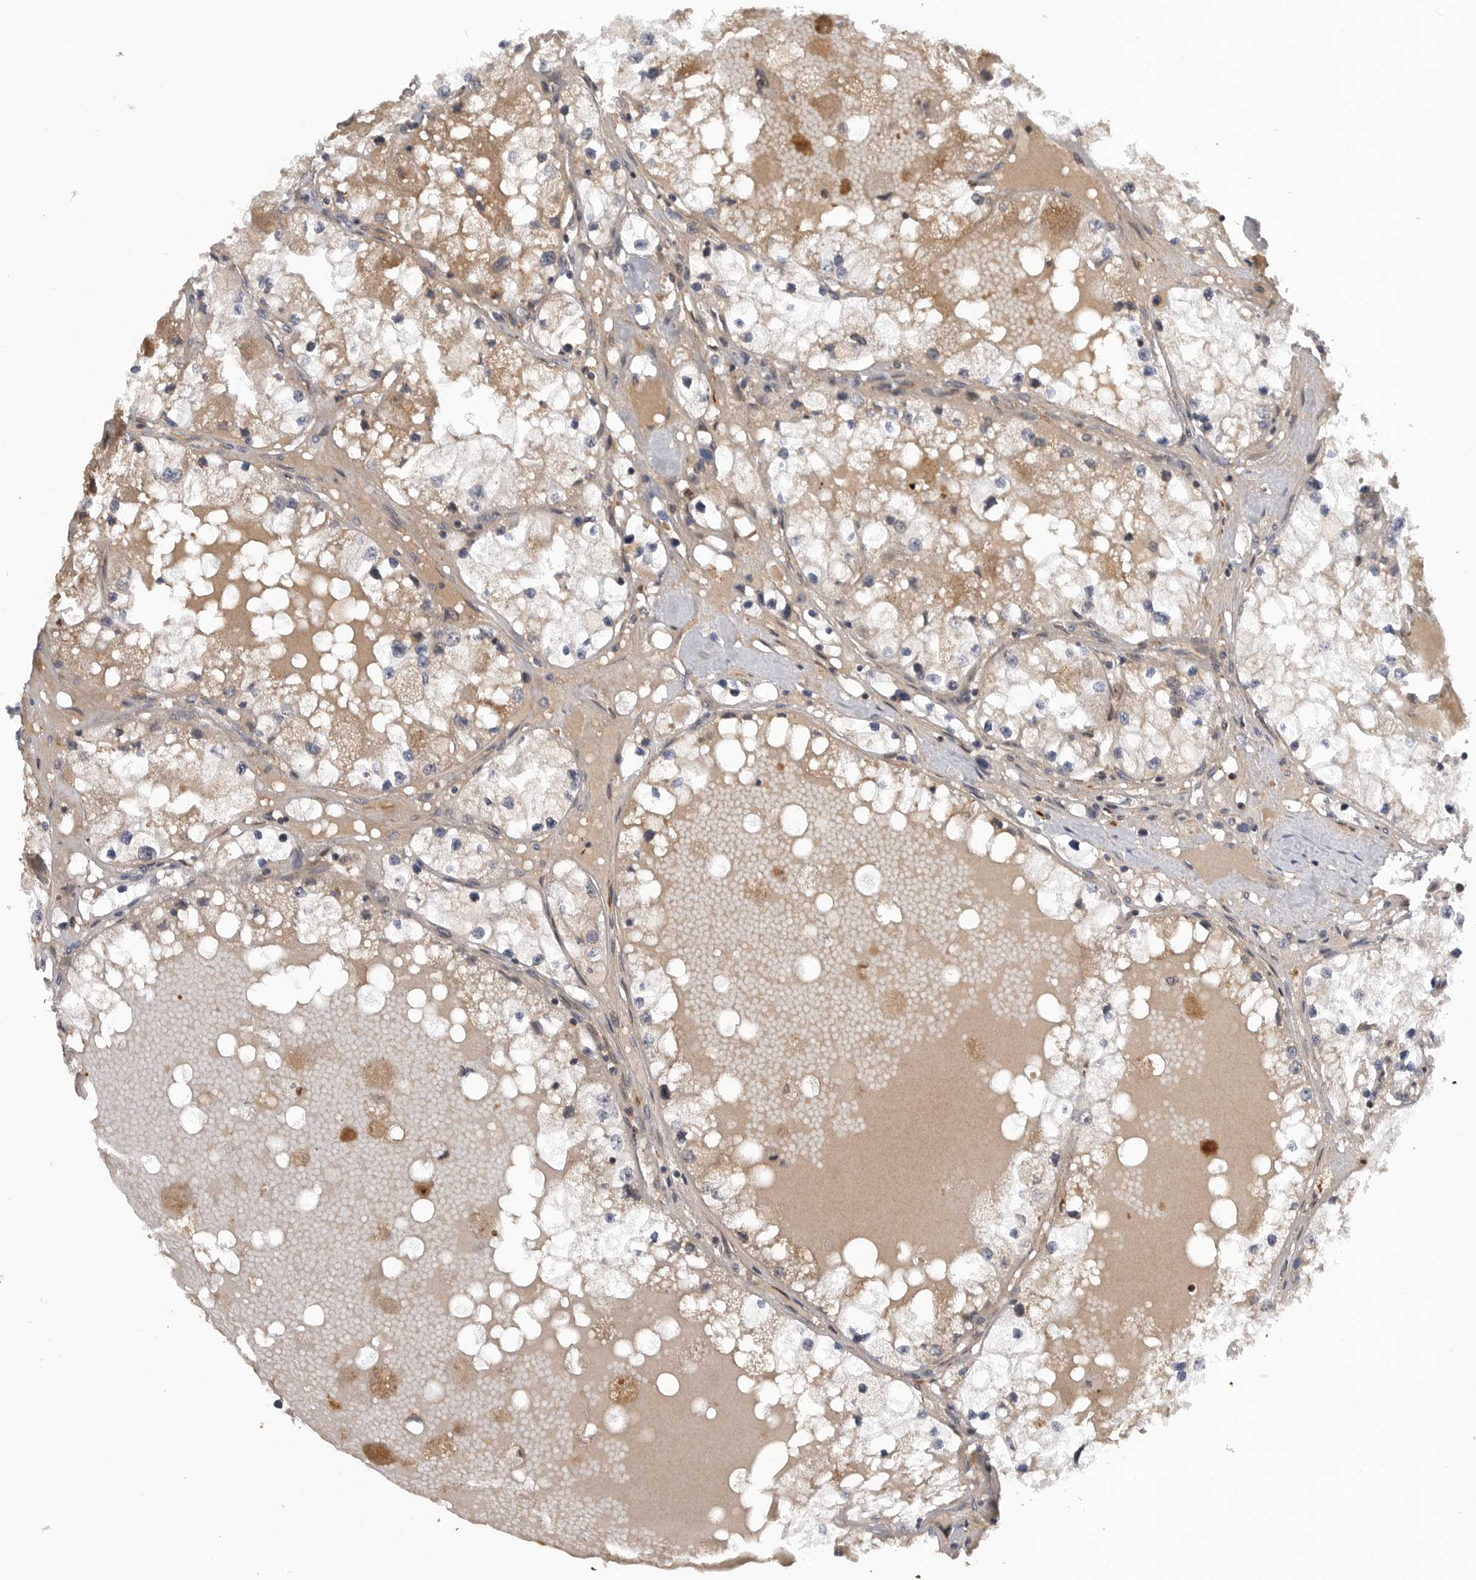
{"staining": {"intensity": "weak", "quantity": "25%-75%", "location": "cytoplasmic/membranous"}, "tissue": "renal cancer", "cell_type": "Tumor cells", "image_type": "cancer", "snomed": [{"axis": "morphology", "description": "Adenocarcinoma, NOS"}, {"axis": "topography", "description": "Kidney"}], "caption": "Immunohistochemical staining of renal cancer reveals weak cytoplasmic/membranous protein staining in approximately 25%-75% of tumor cells.", "gene": "TMPRSS11F", "patient": {"sex": "male", "age": 68}}